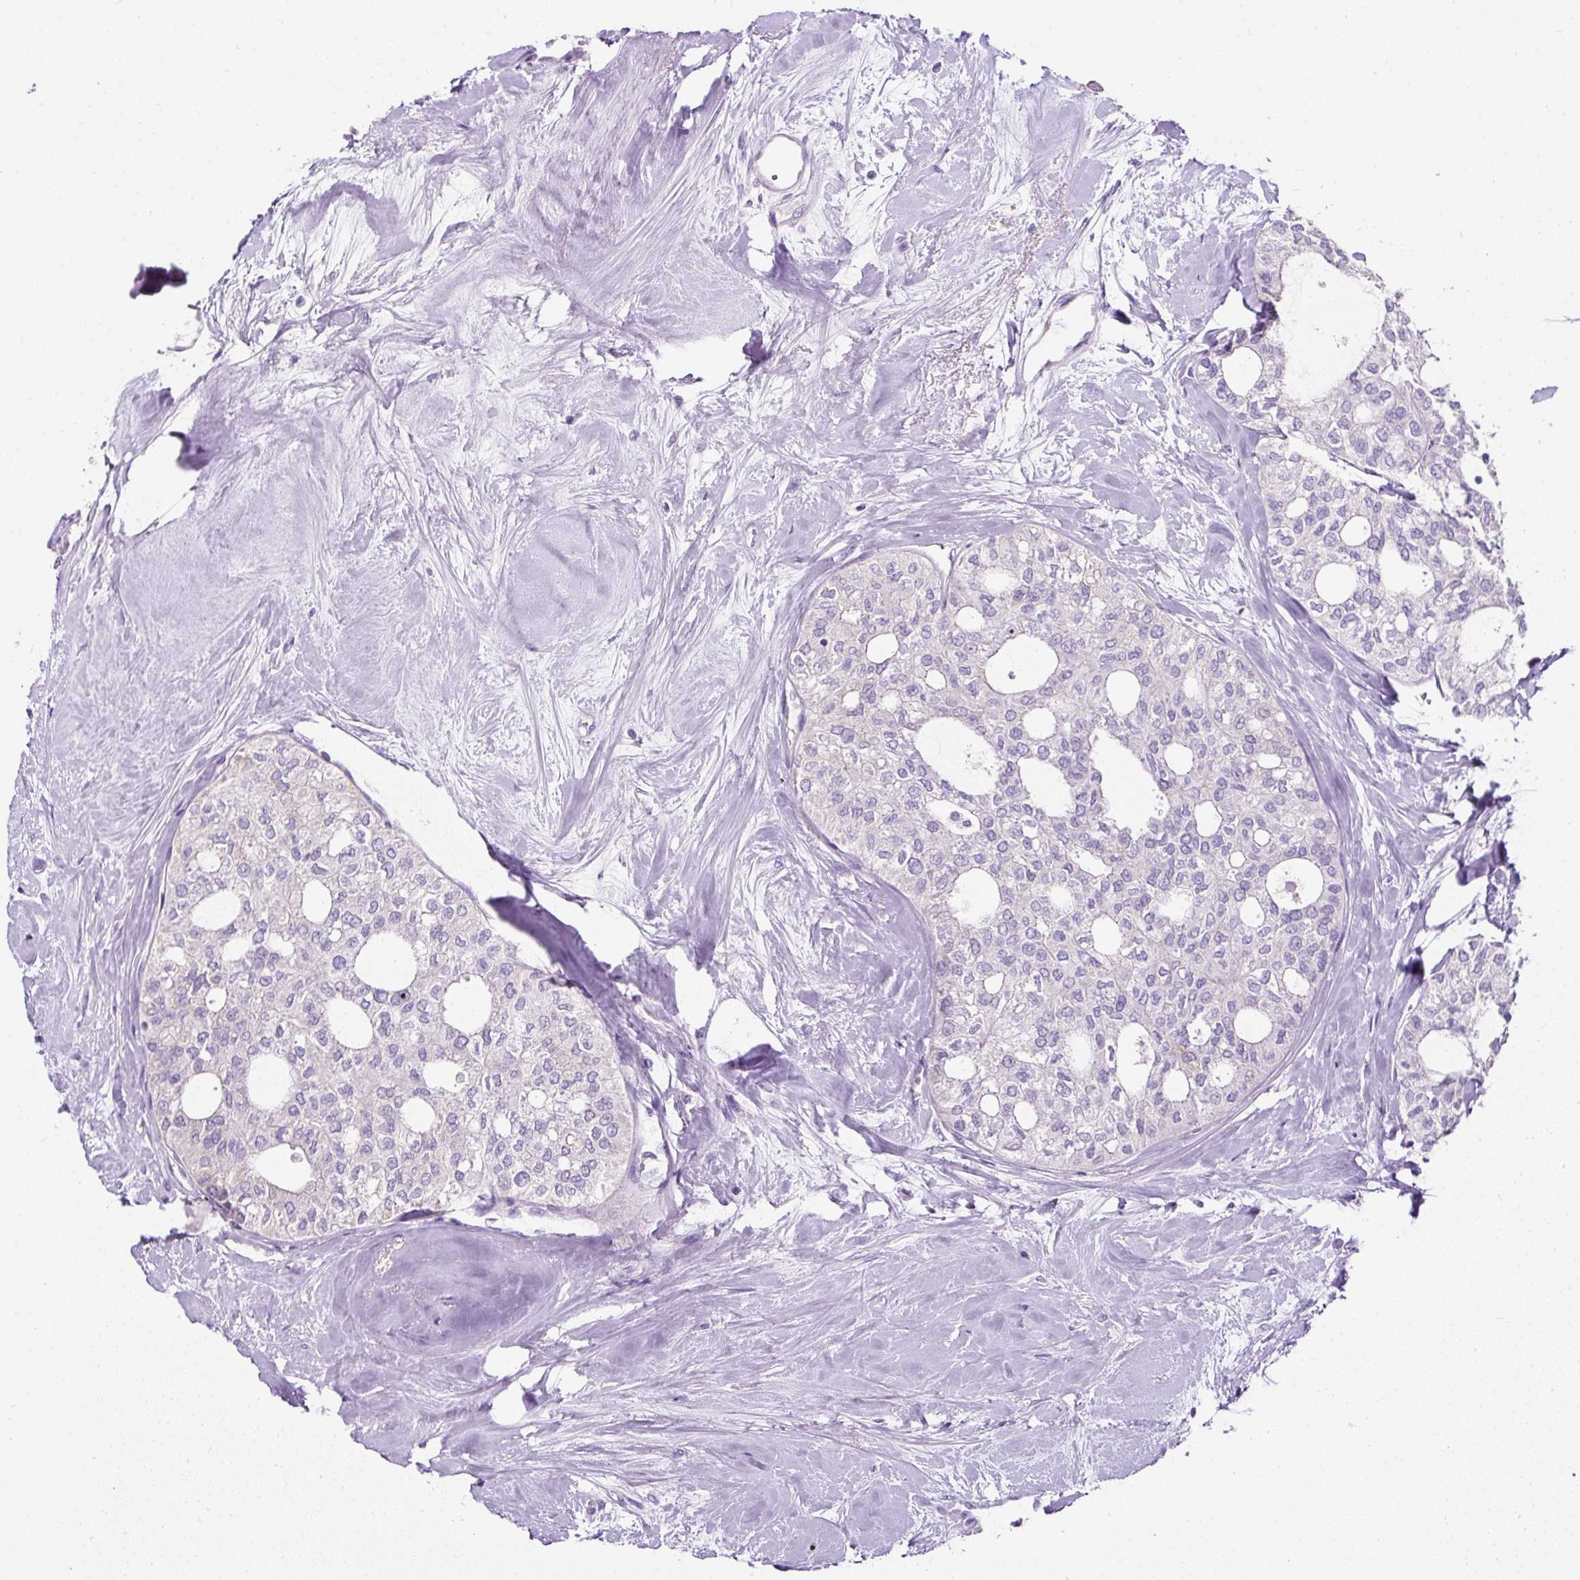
{"staining": {"intensity": "negative", "quantity": "none", "location": "none"}, "tissue": "thyroid cancer", "cell_type": "Tumor cells", "image_type": "cancer", "snomed": [{"axis": "morphology", "description": "Follicular adenoma carcinoma, NOS"}, {"axis": "topography", "description": "Thyroid gland"}], "caption": "Thyroid follicular adenoma carcinoma was stained to show a protein in brown. There is no significant expression in tumor cells.", "gene": "C2CD4C", "patient": {"sex": "male", "age": 75}}